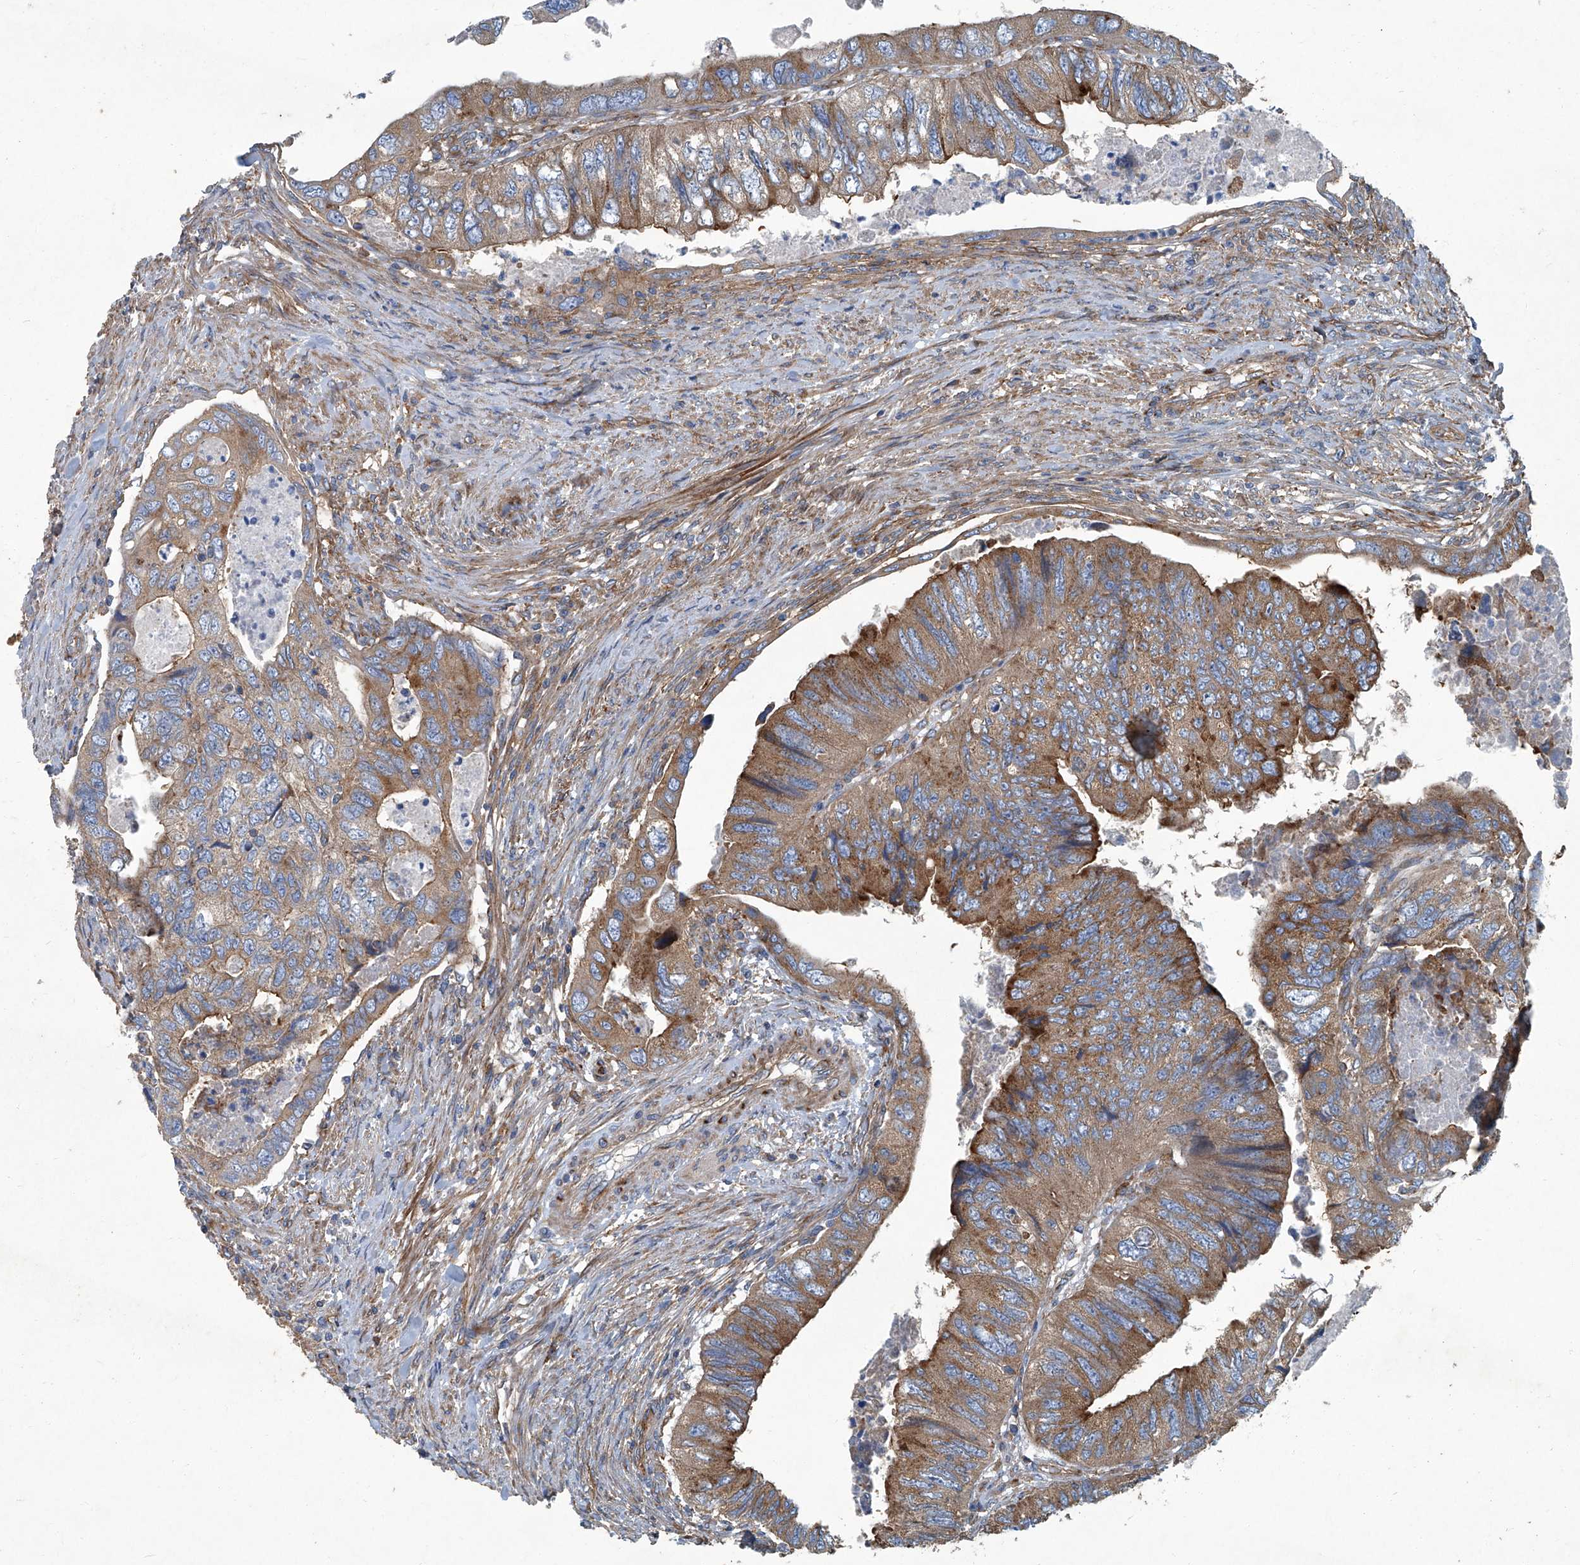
{"staining": {"intensity": "moderate", "quantity": ">75%", "location": "cytoplasmic/membranous"}, "tissue": "colorectal cancer", "cell_type": "Tumor cells", "image_type": "cancer", "snomed": [{"axis": "morphology", "description": "Adenocarcinoma, NOS"}, {"axis": "topography", "description": "Rectum"}], "caption": "Tumor cells show moderate cytoplasmic/membranous expression in about >75% of cells in adenocarcinoma (colorectal).", "gene": "PIGH", "patient": {"sex": "male", "age": 63}}